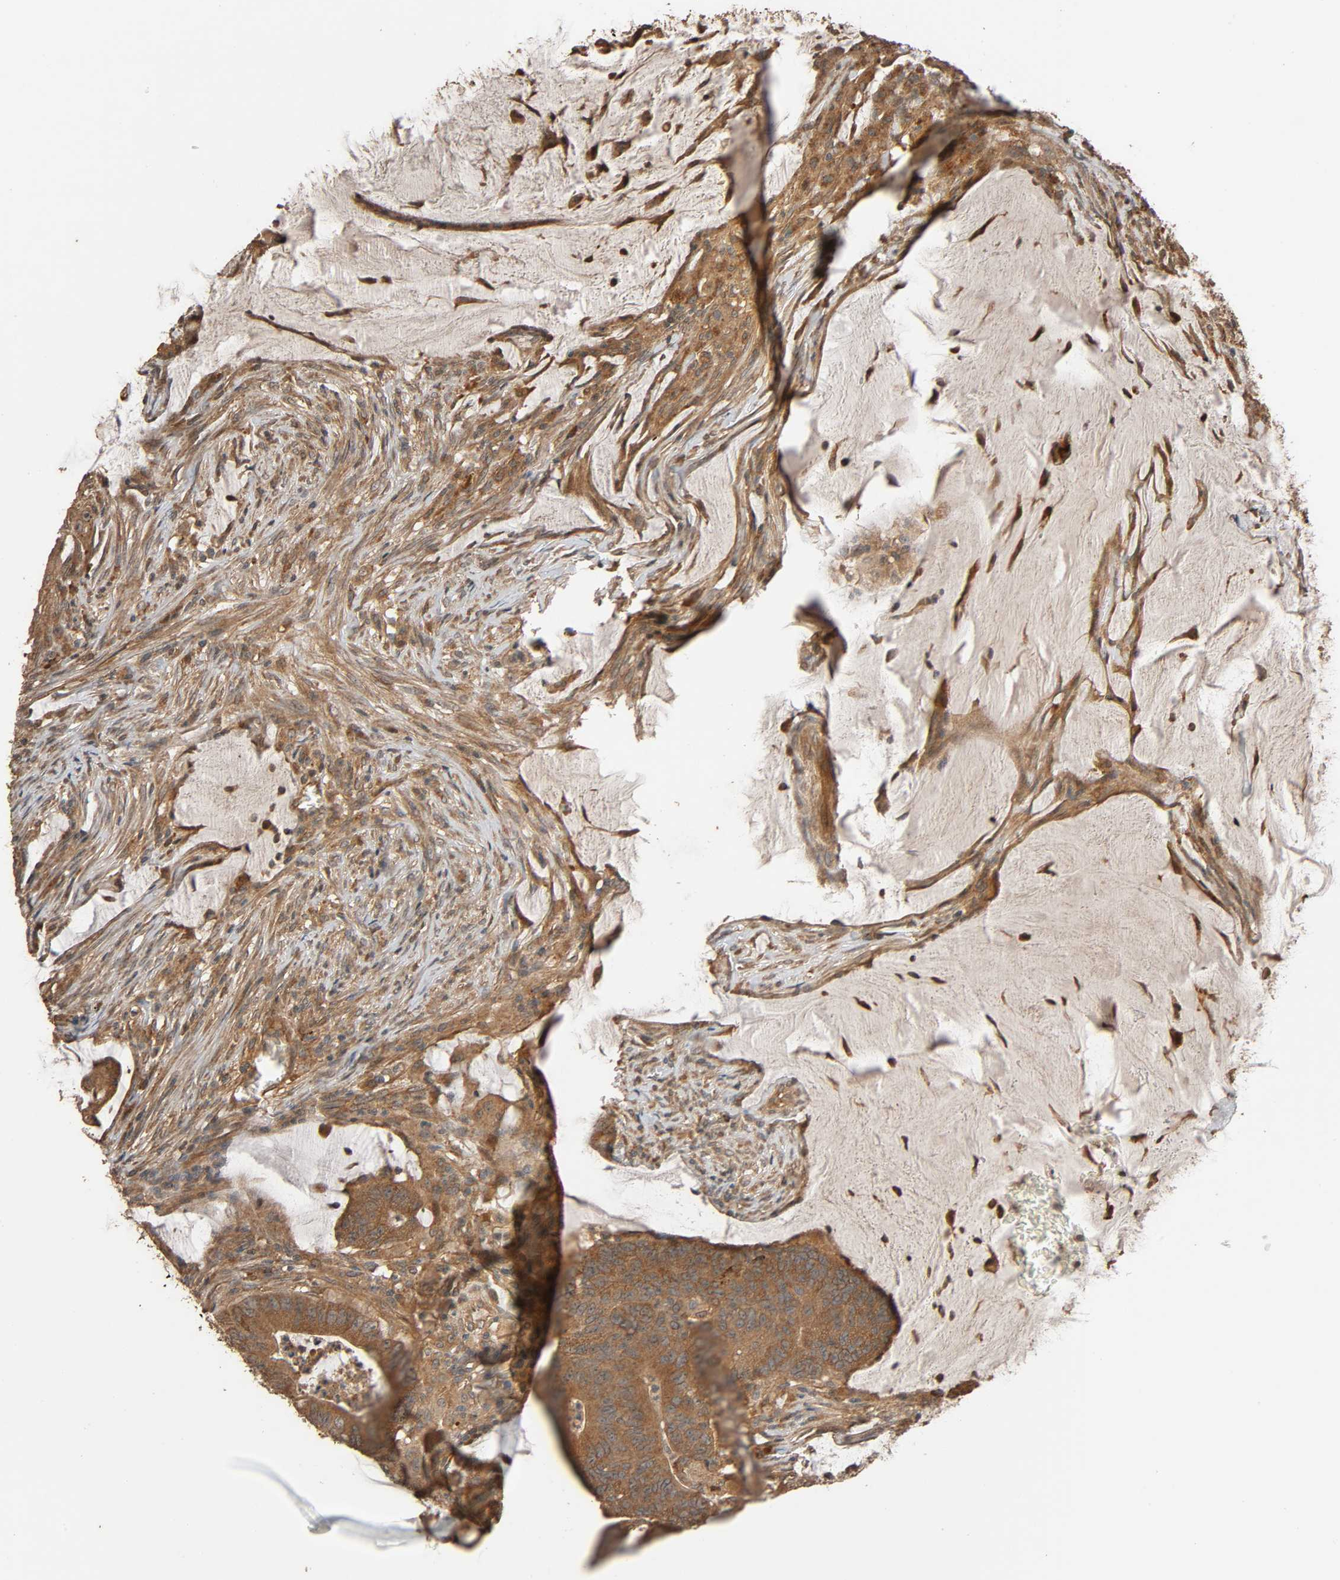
{"staining": {"intensity": "moderate", "quantity": ">75%", "location": "cytoplasmic/membranous"}, "tissue": "colorectal cancer", "cell_type": "Tumor cells", "image_type": "cancer", "snomed": [{"axis": "morphology", "description": "Adenocarcinoma, NOS"}, {"axis": "topography", "description": "Colon"}], "caption": "IHC of colorectal adenocarcinoma demonstrates medium levels of moderate cytoplasmic/membranous expression in about >75% of tumor cells. The protein is shown in brown color, while the nuclei are stained blue.", "gene": "MAP3K8", "patient": {"sex": "male", "age": 45}}